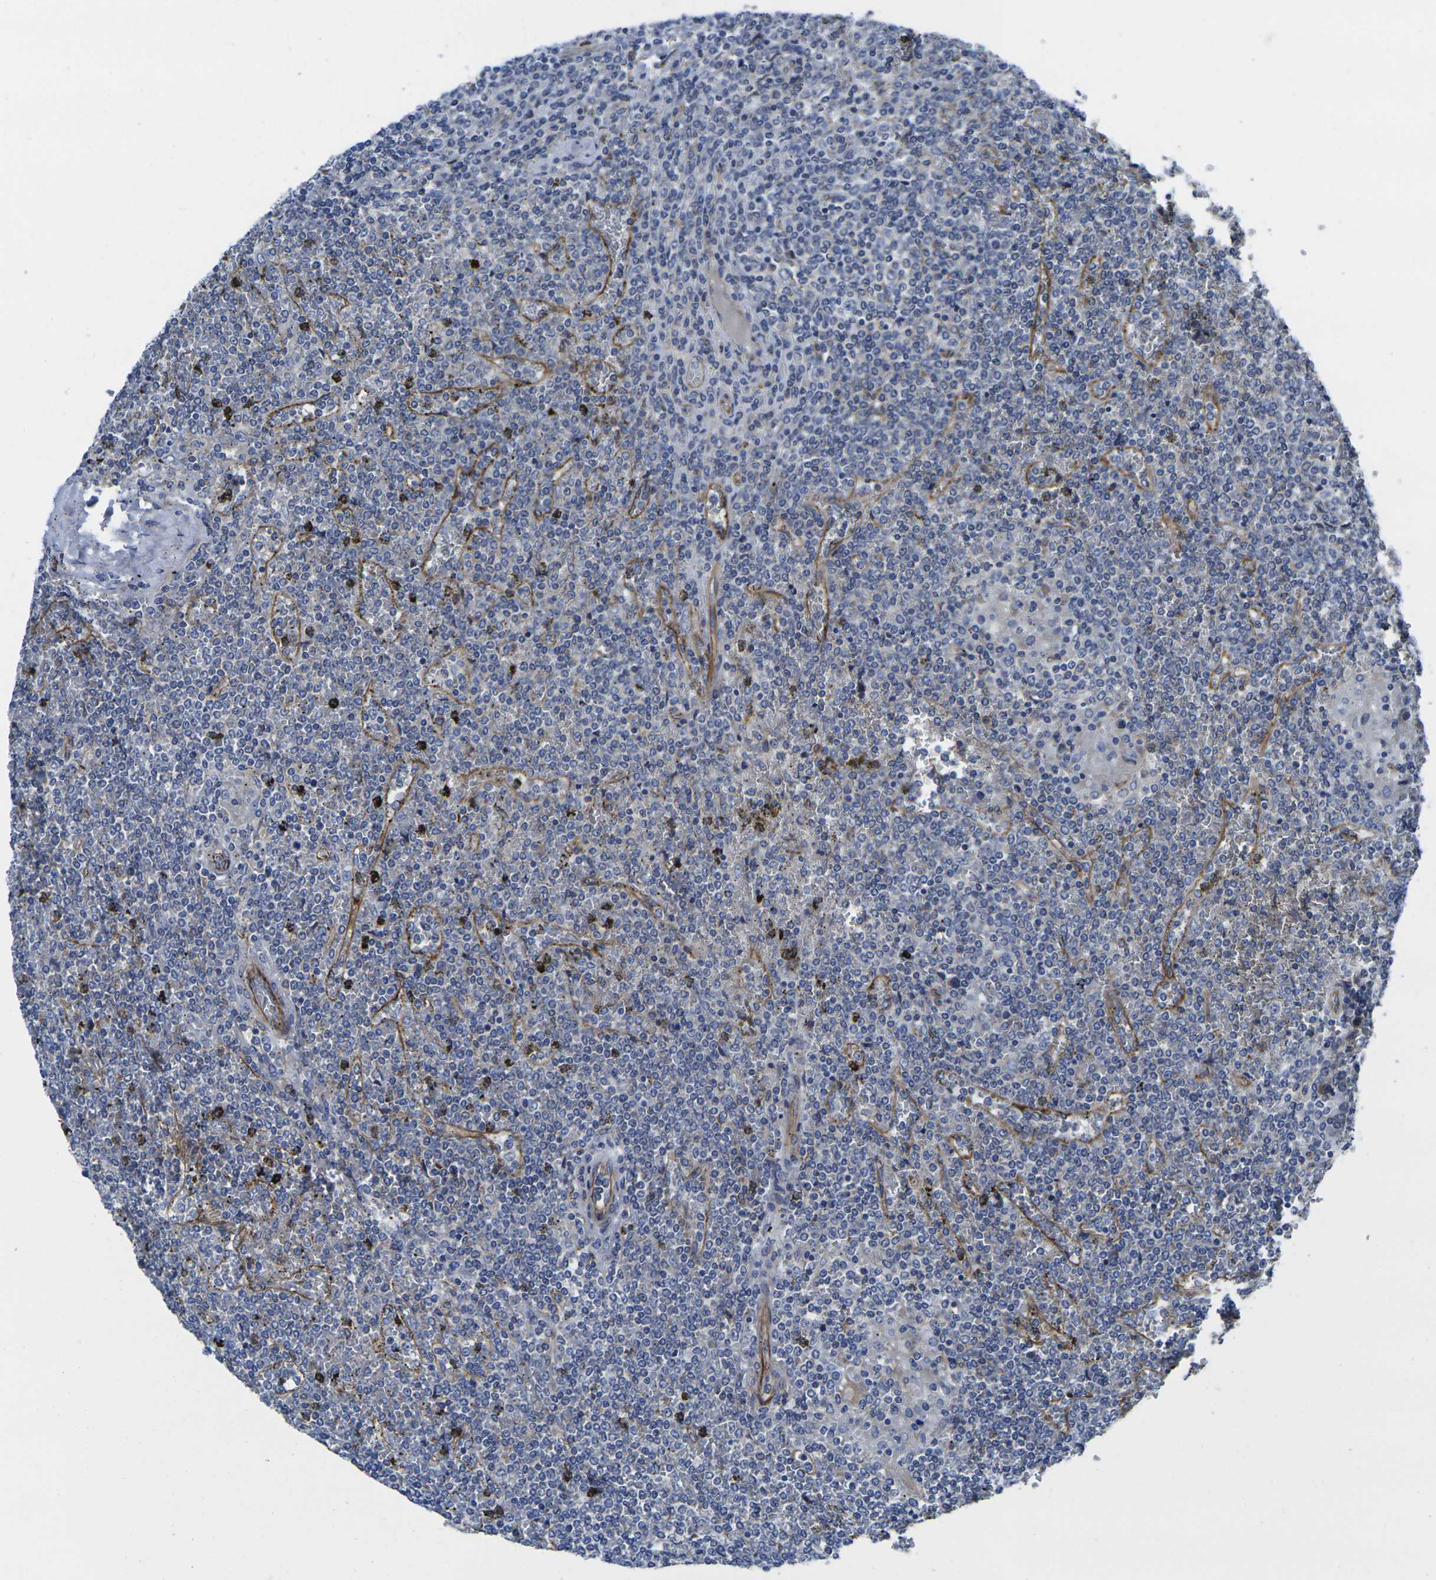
{"staining": {"intensity": "negative", "quantity": "none", "location": "none"}, "tissue": "lymphoma", "cell_type": "Tumor cells", "image_type": "cancer", "snomed": [{"axis": "morphology", "description": "Malignant lymphoma, non-Hodgkin's type, Low grade"}, {"axis": "topography", "description": "Spleen"}], "caption": "High magnification brightfield microscopy of malignant lymphoma, non-Hodgkin's type (low-grade) stained with DAB (3,3'-diaminobenzidine) (brown) and counterstained with hematoxylin (blue): tumor cells show no significant expression. (DAB IHC with hematoxylin counter stain).", "gene": "NUMB", "patient": {"sex": "female", "age": 19}}